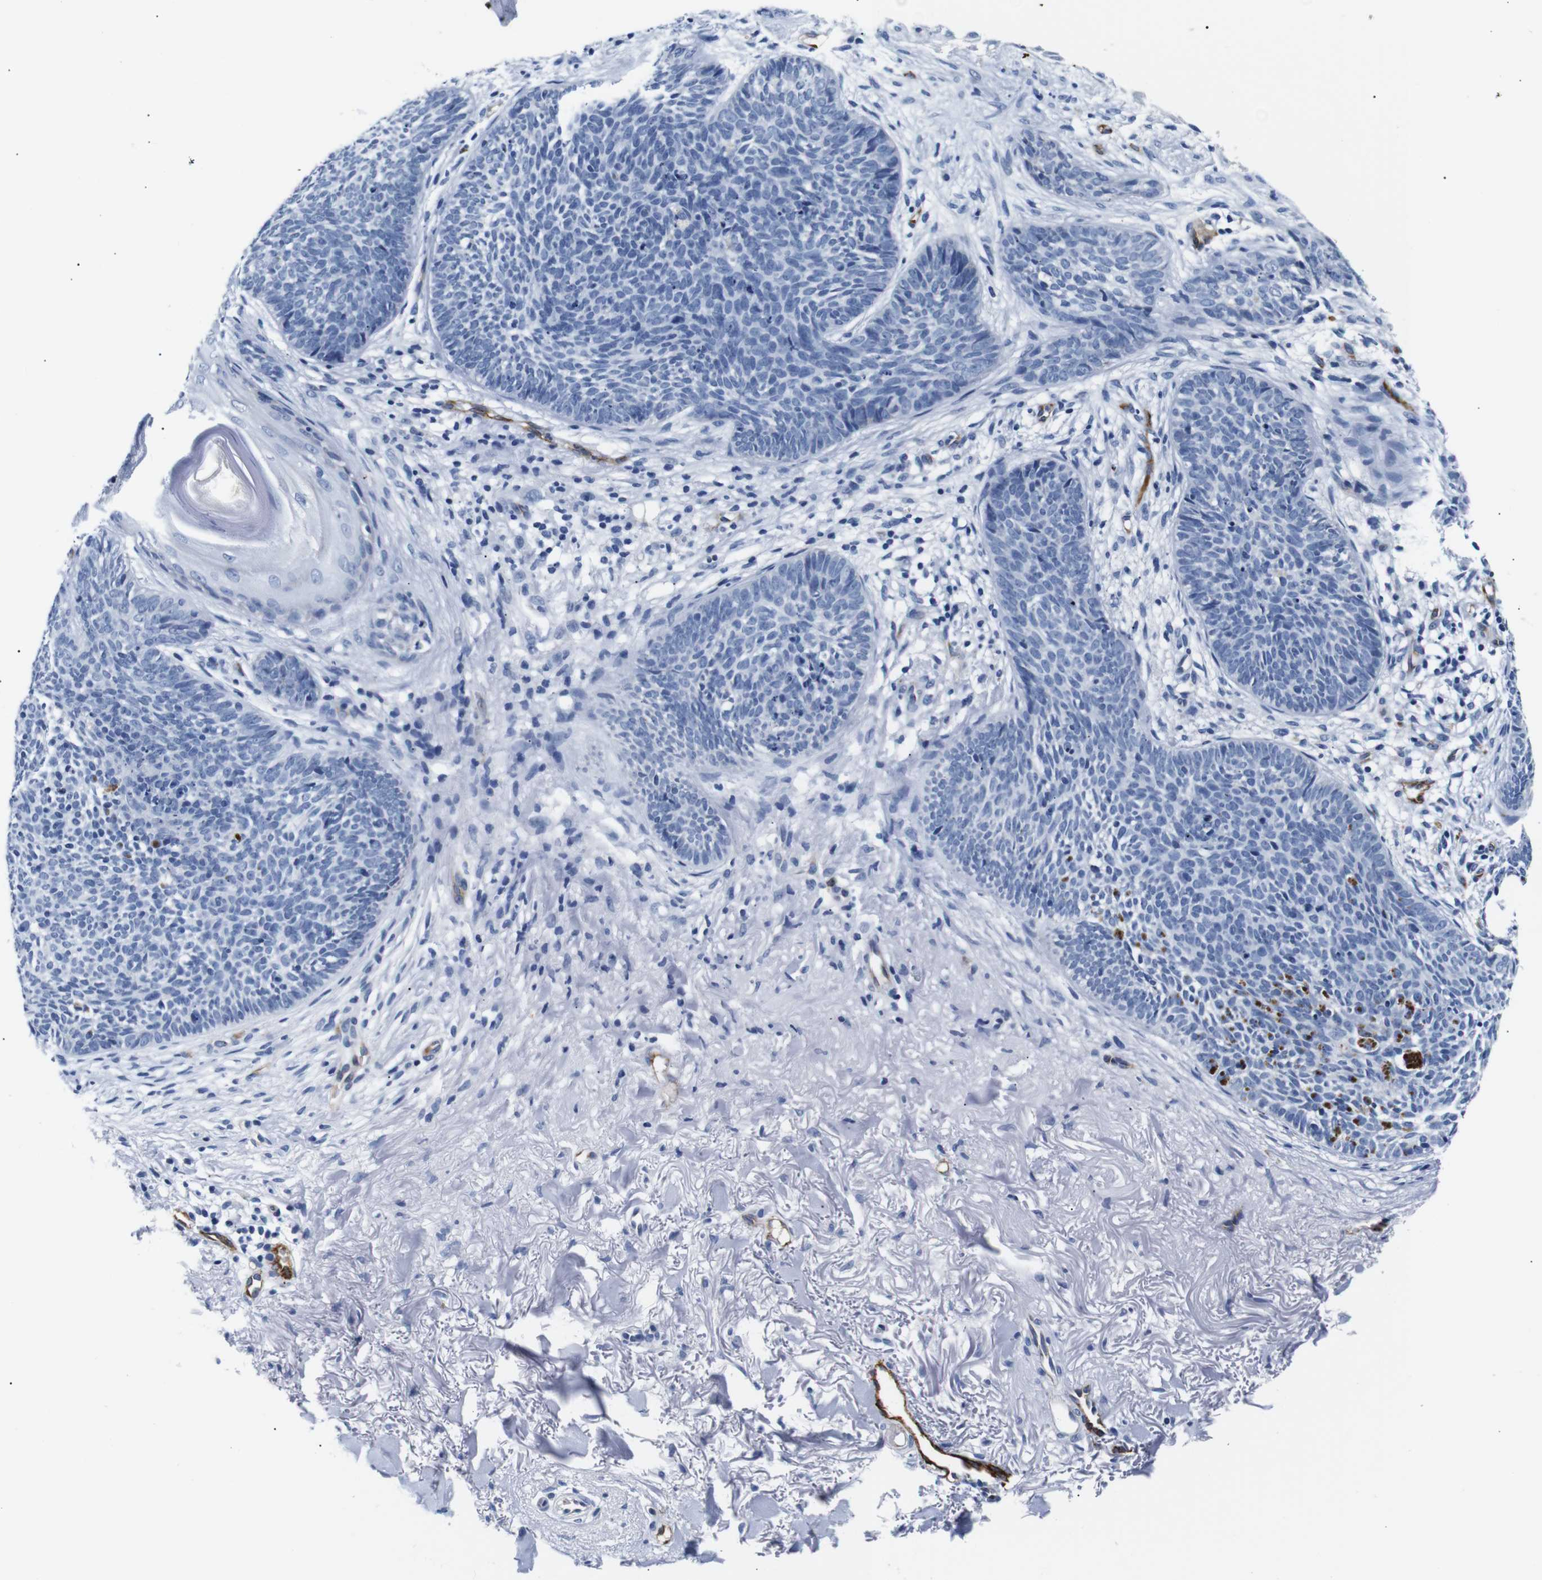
{"staining": {"intensity": "negative", "quantity": "none", "location": "none"}, "tissue": "skin cancer", "cell_type": "Tumor cells", "image_type": "cancer", "snomed": [{"axis": "morphology", "description": "Basal cell carcinoma"}, {"axis": "topography", "description": "Skin"}], "caption": "This is an immunohistochemistry (IHC) micrograph of human skin cancer (basal cell carcinoma). There is no staining in tumor cells.", "gene": "MUC4", "patient": {"sex": "female", "age": 70}}